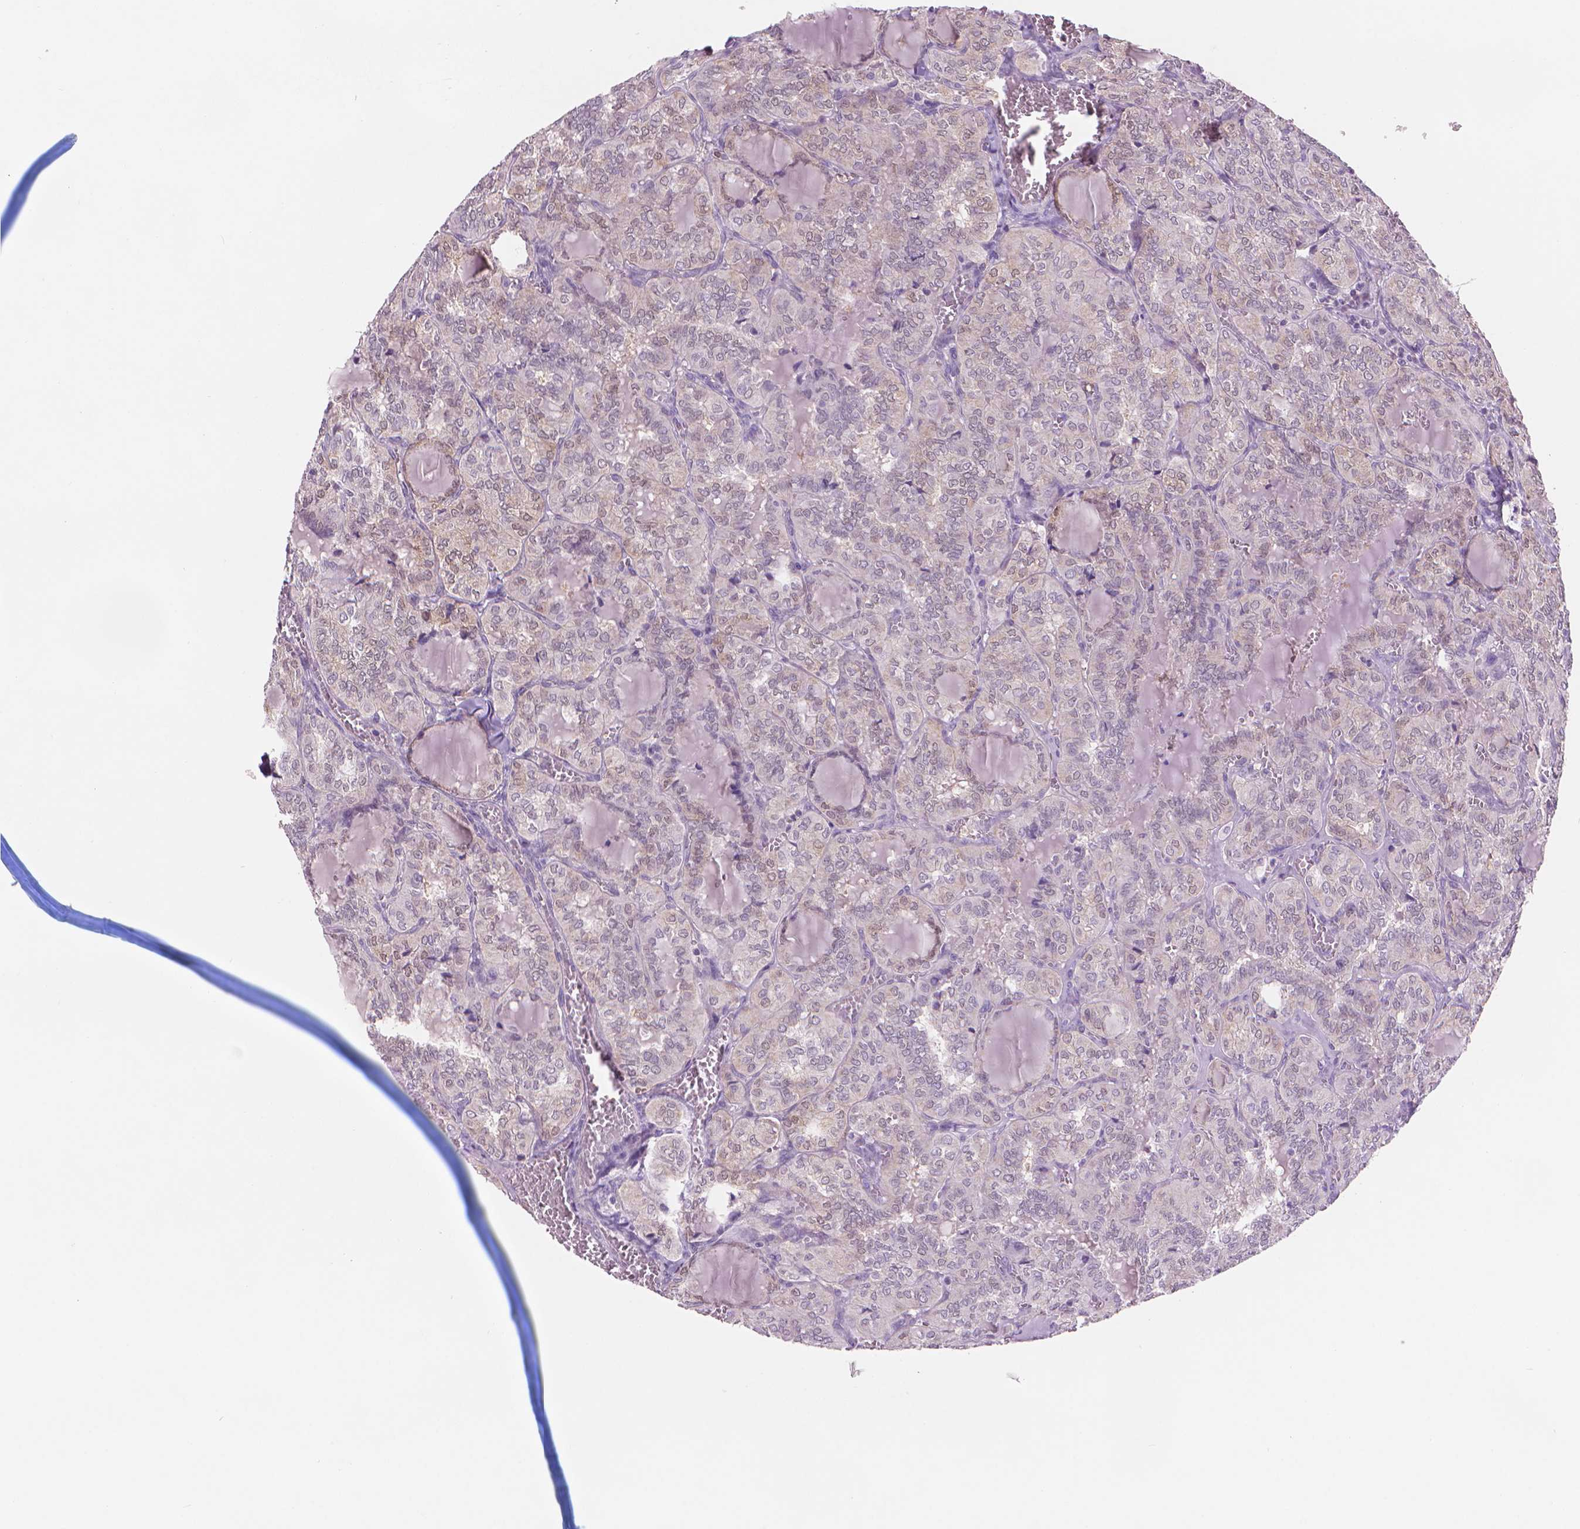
{"staining": {"intensity": "weak", "quantity": "<25%", "location": "cytoplasmic/membranous"}, "tissue": "thyroid cancer", "cell_type": "Tumor cells", "image_type": "cancer", "snomed": [{"axis": "morphology", "description": "Papillary adenocarcinoma, NOS"}, {"axis": "topography", "description": "Thyroid gland"}], "caption": "Thyroid cancer (papillary adenocarcinoma) was stained to show a protein in brown. There is no significant positivity in tumor cells.", "gene": "ENO2", "patient": {"sex": "female", "age": 41}}